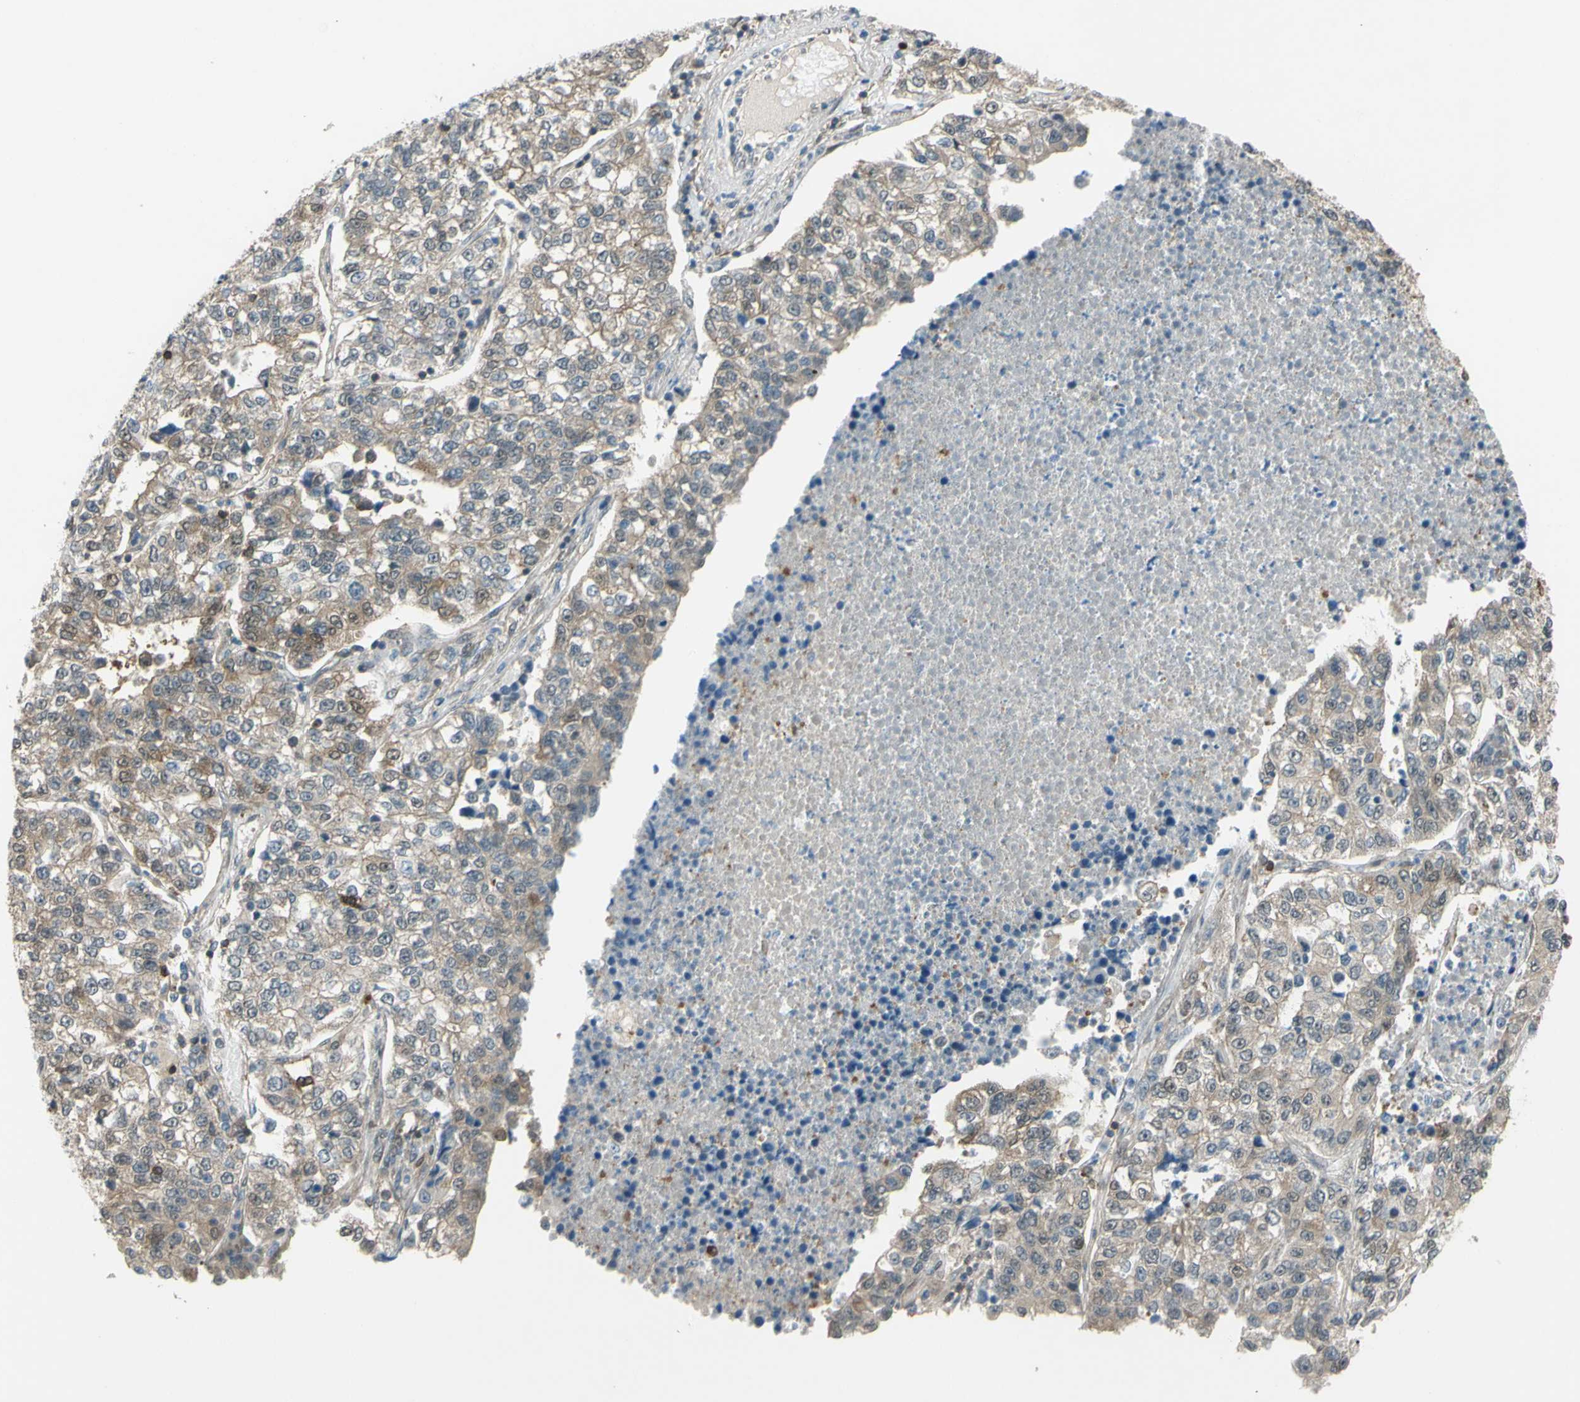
{"staining": {"intensity": "weak", "quantity": "25%-75%", "location": "cytoplasmic/membranous"}, "tissue": "lung cancer", "cell_type": "Tumor cells", "image_type": "cancer", "snomed": [{"axis": "morphology", "description": "Adenocarcinoma, NOS"}, {"axis": "topography", "description": "Lung"}], "caption": "A brown stain labels weak cytoplasmic/membranous expression of a protein in human lung cancer (adenocarcinoma) tumor cells.", "gene": "YWHAQ", "patient": {"sex": "male", "age": 49}}